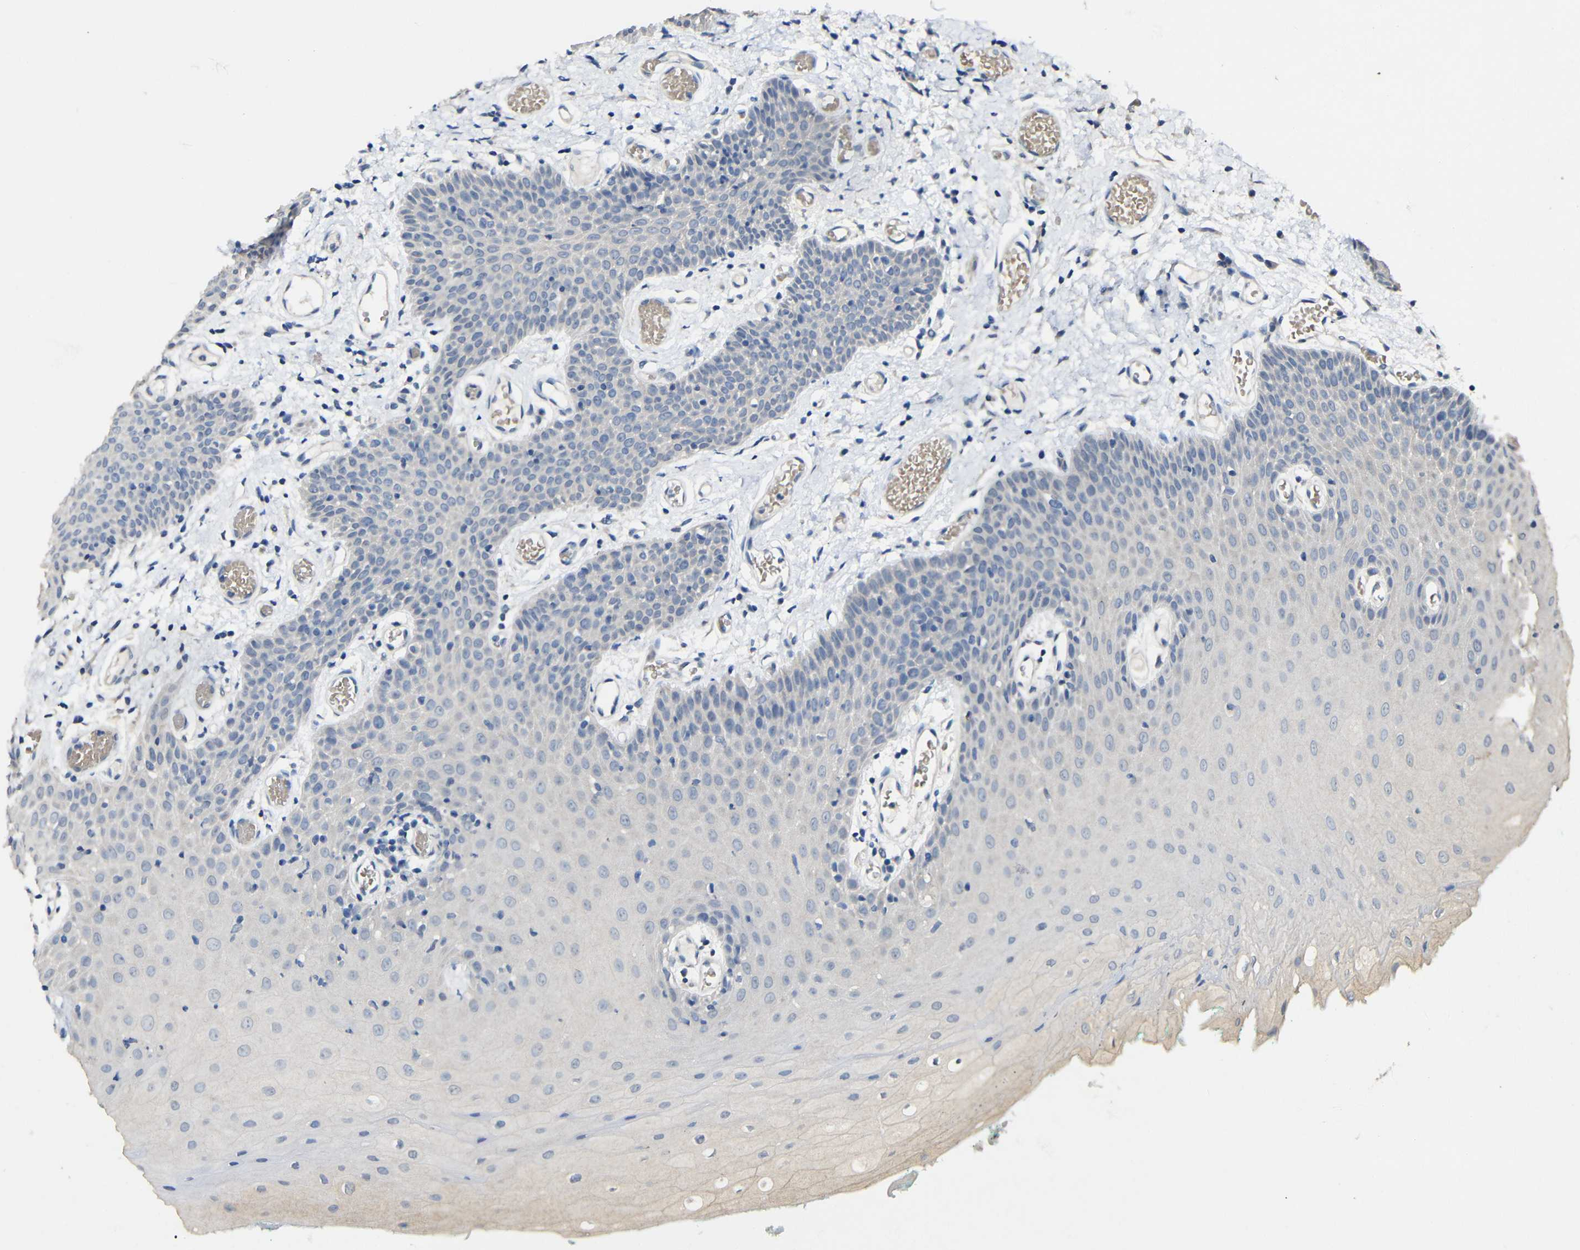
{"staining": {"intensity": "negative", "quantity": "none", "location": "none"}, "tissue": "oral mucosa", "cell_type": "Squamous epithelial cells", "image_type": "normal", "snomed": [{"axis": "morphology", "description": "Normal tissue, NOS"}, {"axis": "morphology", "description": "Squamous cell carcinoma, NOS"}, {"axis": "topography", "description": "Oral tissue"}, {"axis": "topography", "description": "Salivary gland"}, {"axis": "topography", "description": "Head-Neck"}], "caption": "DAB immunohistochemical staining of normal human oral mucosa shows no significant positivity in squamous epithelial cells.", "gene": "HNF1A", "patient": {"sex": "female", "age": 62}}